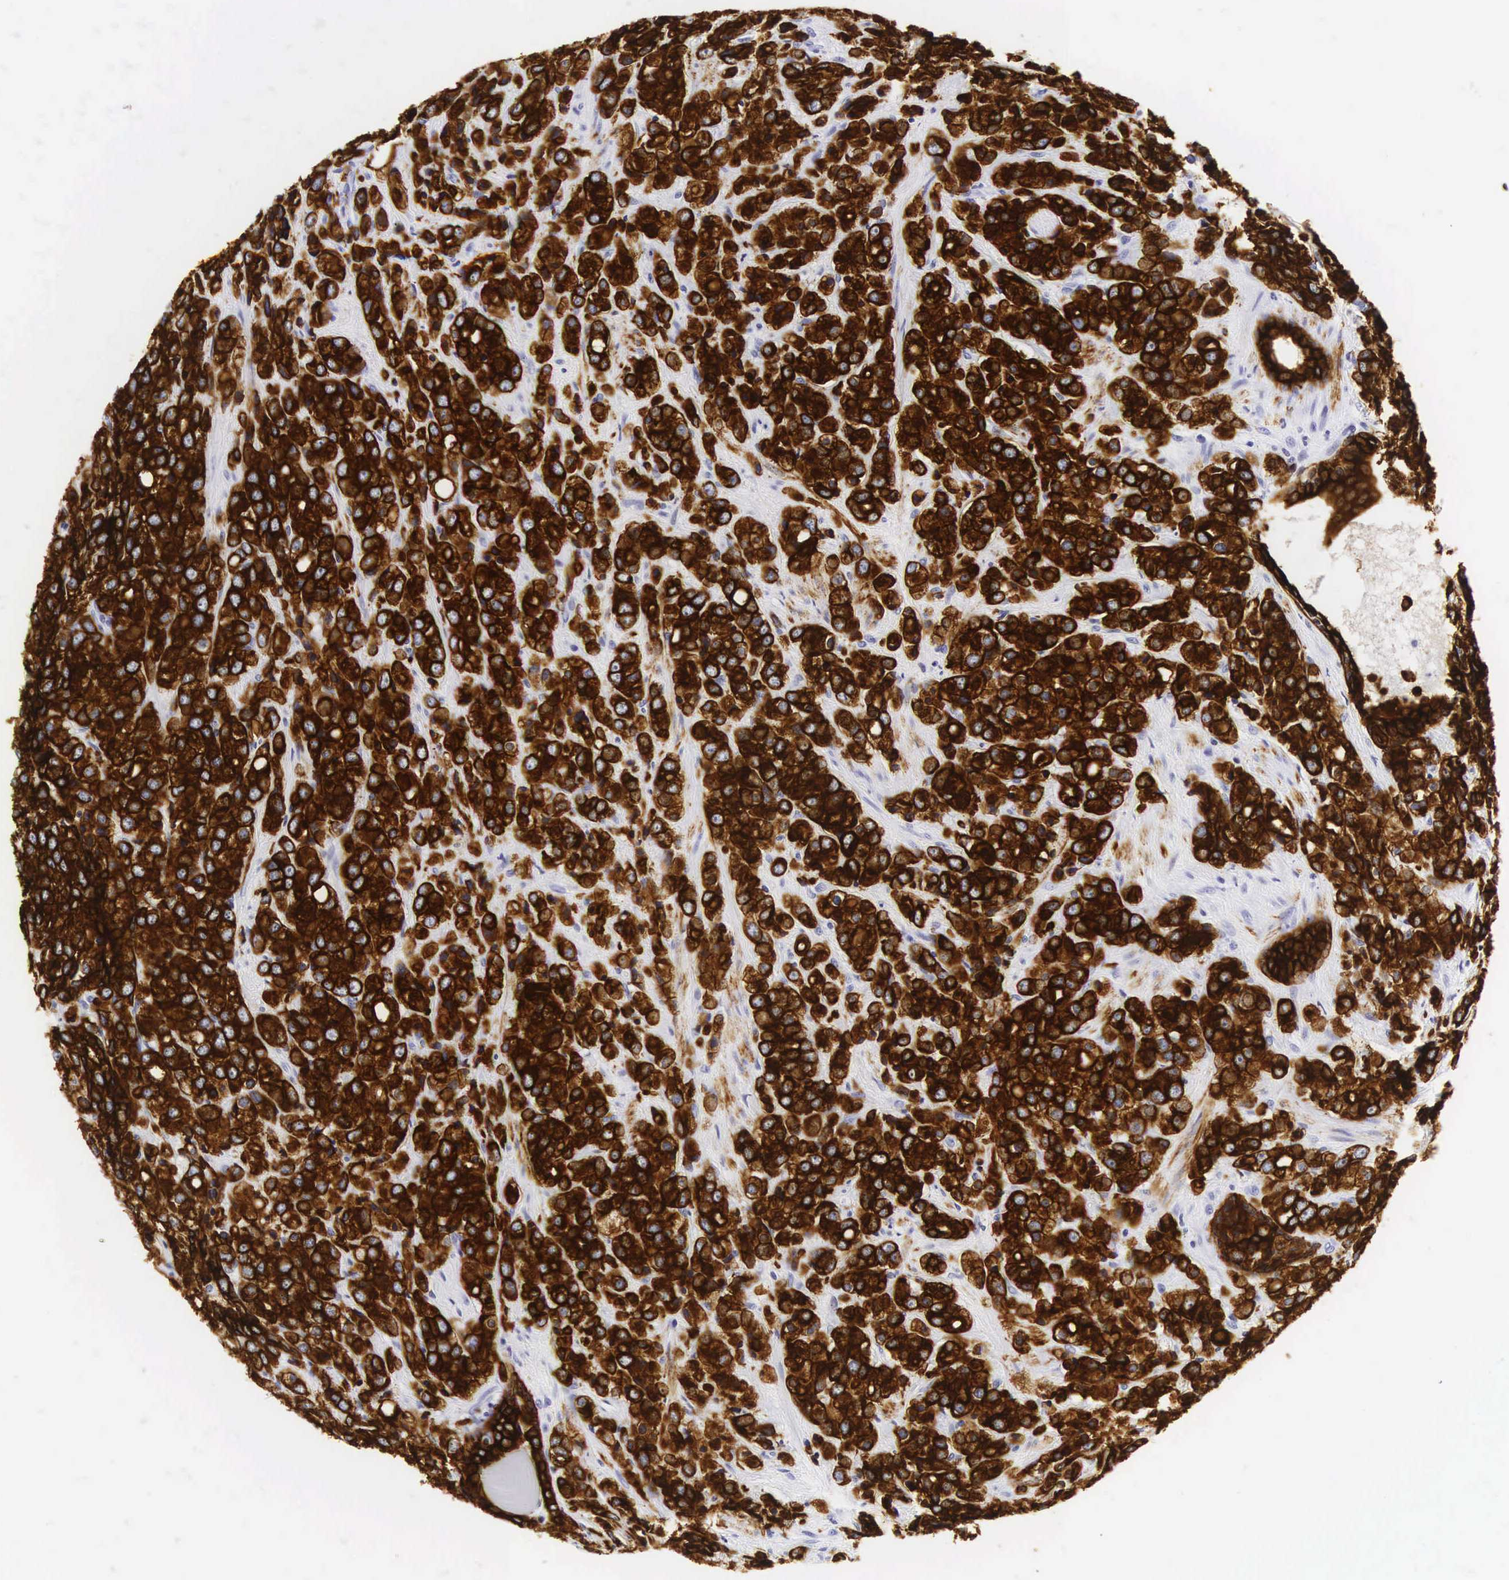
{"staining": {"intensity": "strong", "quantity": ">75%", "location": "cytoplasmic/membranous"}, "tissue": "prostate cancer", "cell_type": "Tumor cells", "image_type": "cancer", "snomed": [{"axis": "morphology", "description": "Adenocarcinoma, Medium grade"}, {"axis": "topography", "description": "Prostate"}], "caption": "Immunohistochemistry (IHC) (DAB (3,3'-diaminobenzidine)) staining of prostate adenocarcinoma (medium-grade) shows strong cytoplasmic/membranous protein expression in about >75% of tumor cells.", "gene": "KRT18", "patient": {"sex": "male", "age": 70}}